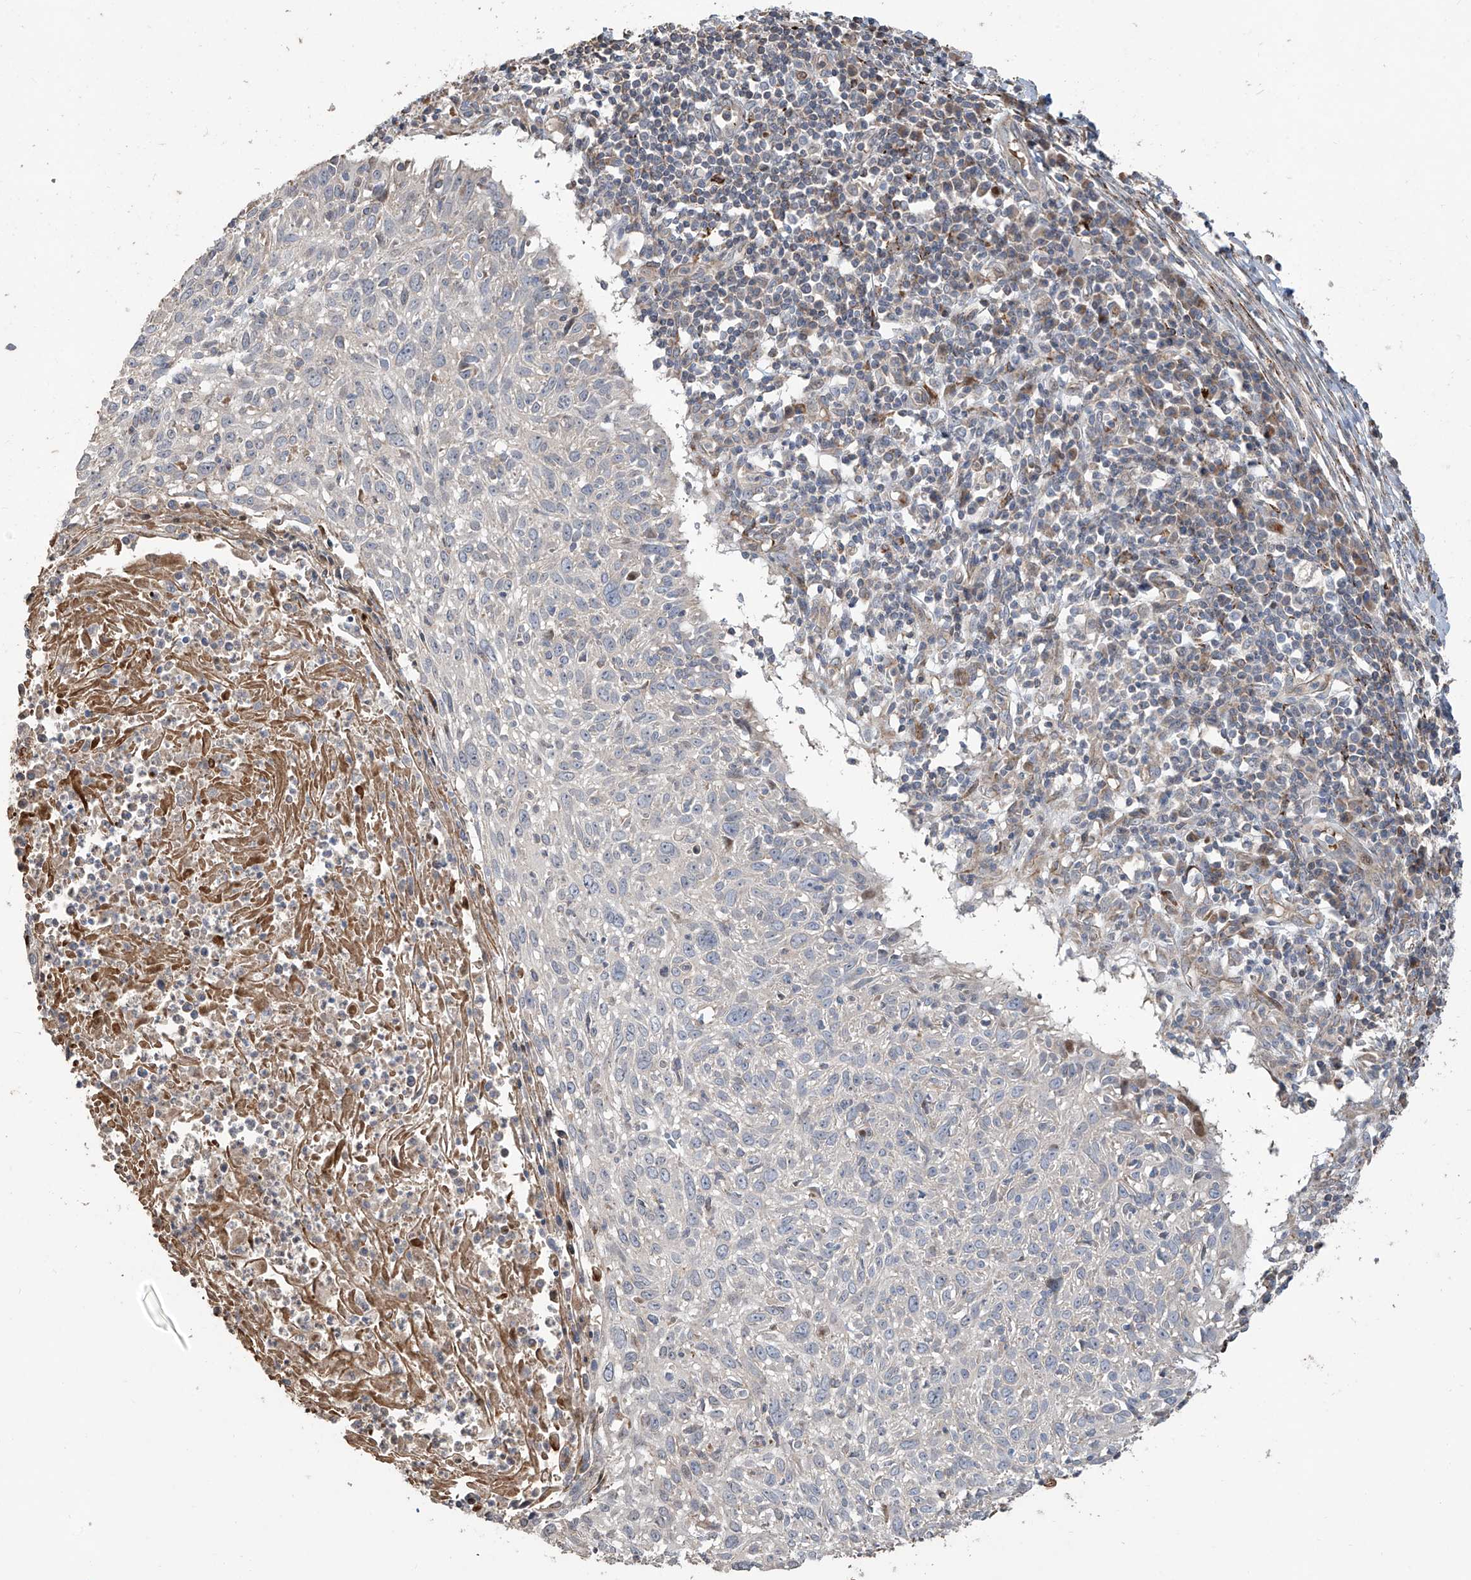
{"staining": {"intensity": "negative", "quantity": "none", "location": "none"}, "tissue": "cervical cancer", "cell_type": "Tumor cells", "image_type": "cancer", "snomed": [{"axis": "morphology", "description": "Squamous cell carcinoma, NOS"}, {"axis": "topography", "description": "Cervix"}], "caption": "This is an immunohistochemistry photomicrograph of human cervical squamous cell carcinoma. There is no expression in tumor cells.", "gene": "ABTB1", "patient": {"sex": "female", "age": 51}}